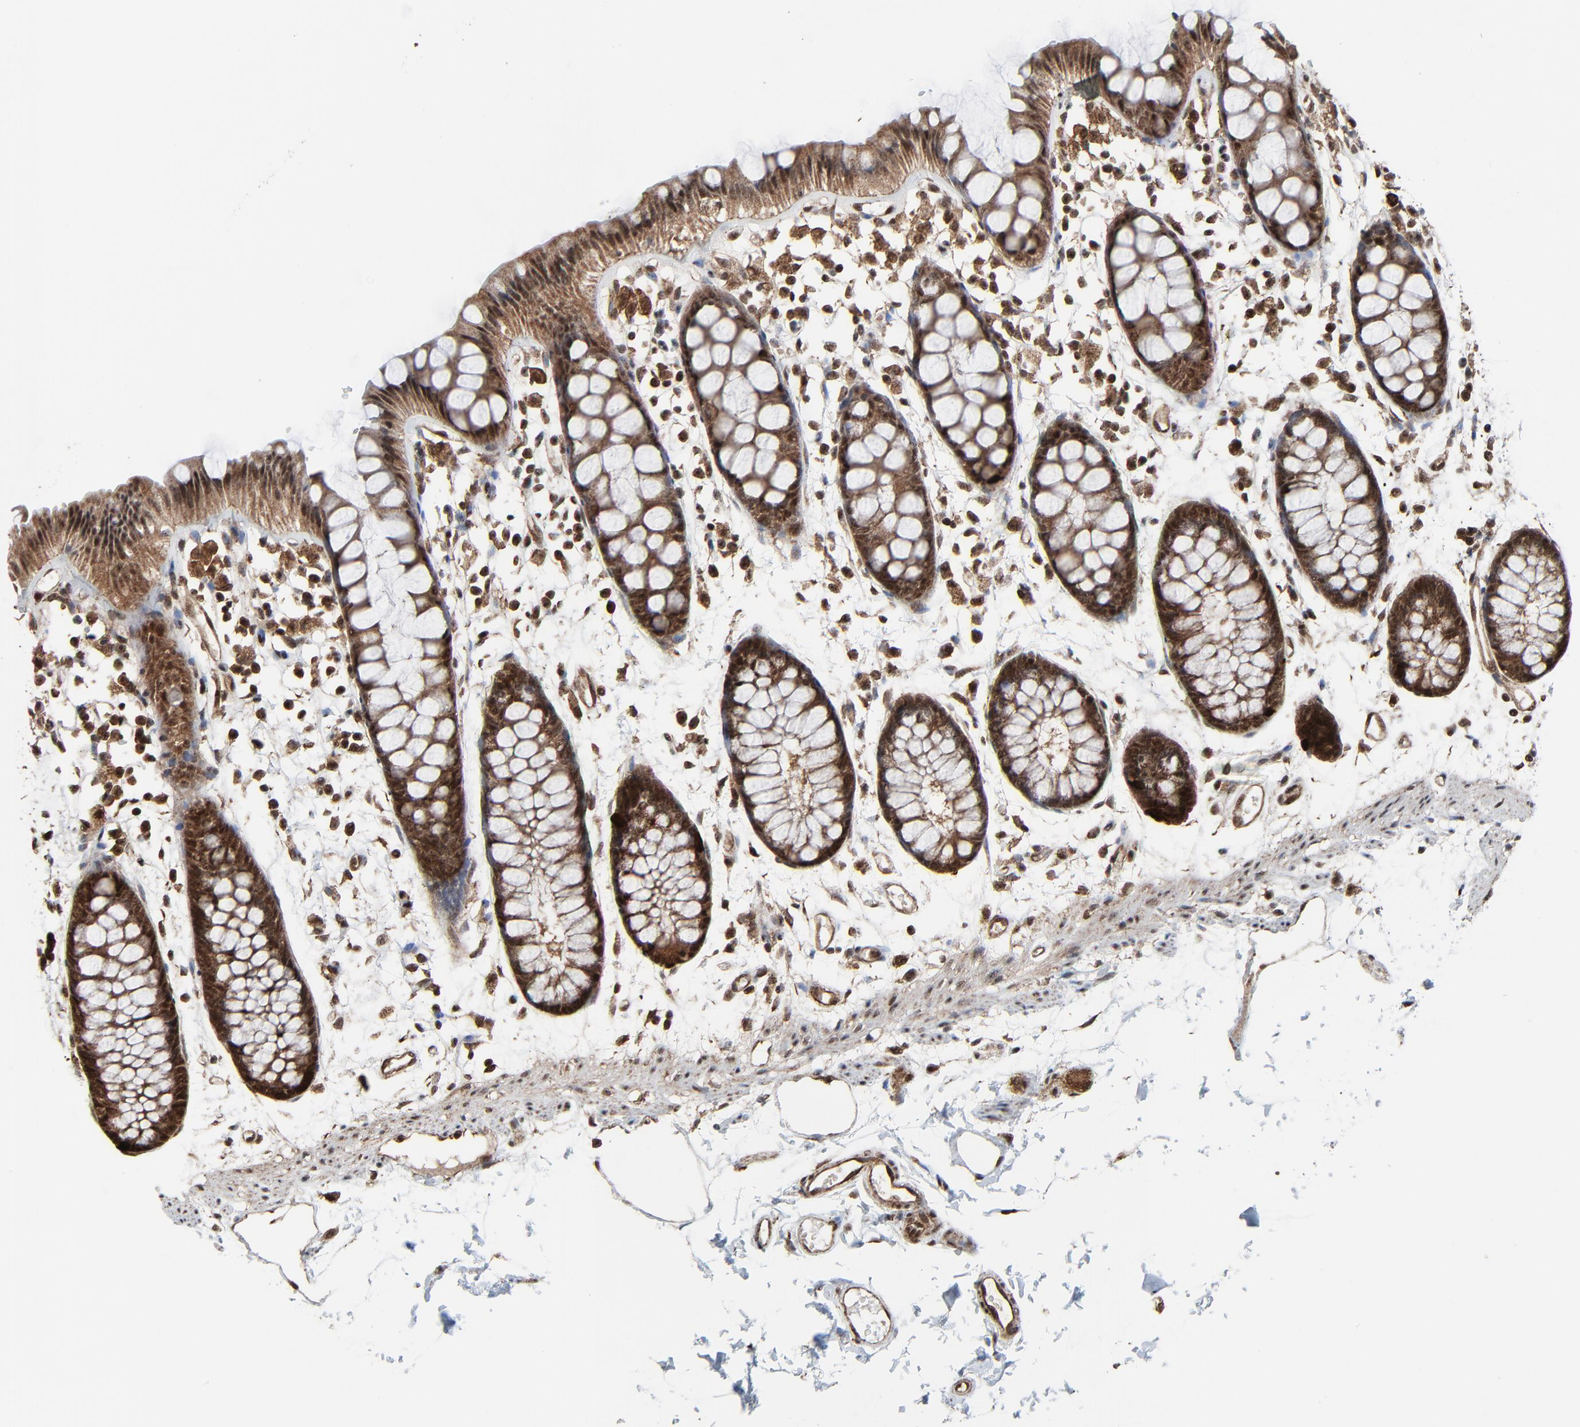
{"staining": {"intensity": "moderate", "quantity": ">75%", "location": "cytoplasmic/membranous,nuclear"}, "tissue": "rectum", "cell_type": "Glandular cells", "image_type": "normal", "snomed": [{"axis": "morphology", "description": "Normal tissue, NOS"}, {"axis": "topography", "description": "Rectum"}], "caption": "An immunohistochemistry histopathology image of normal tissue is shown. Protein staining in brown shows moderate cytoplasmic/membranous,nuclear positivity in rectum within glandular cells. (Stains: DAB (3,3'-diaminobenzidine) in brown, nuclei in blue, Microscopy: brightfield microscopy at high magnification).", "gene": "RHOJ", "patient": {"sex": "female", "age": 66}}